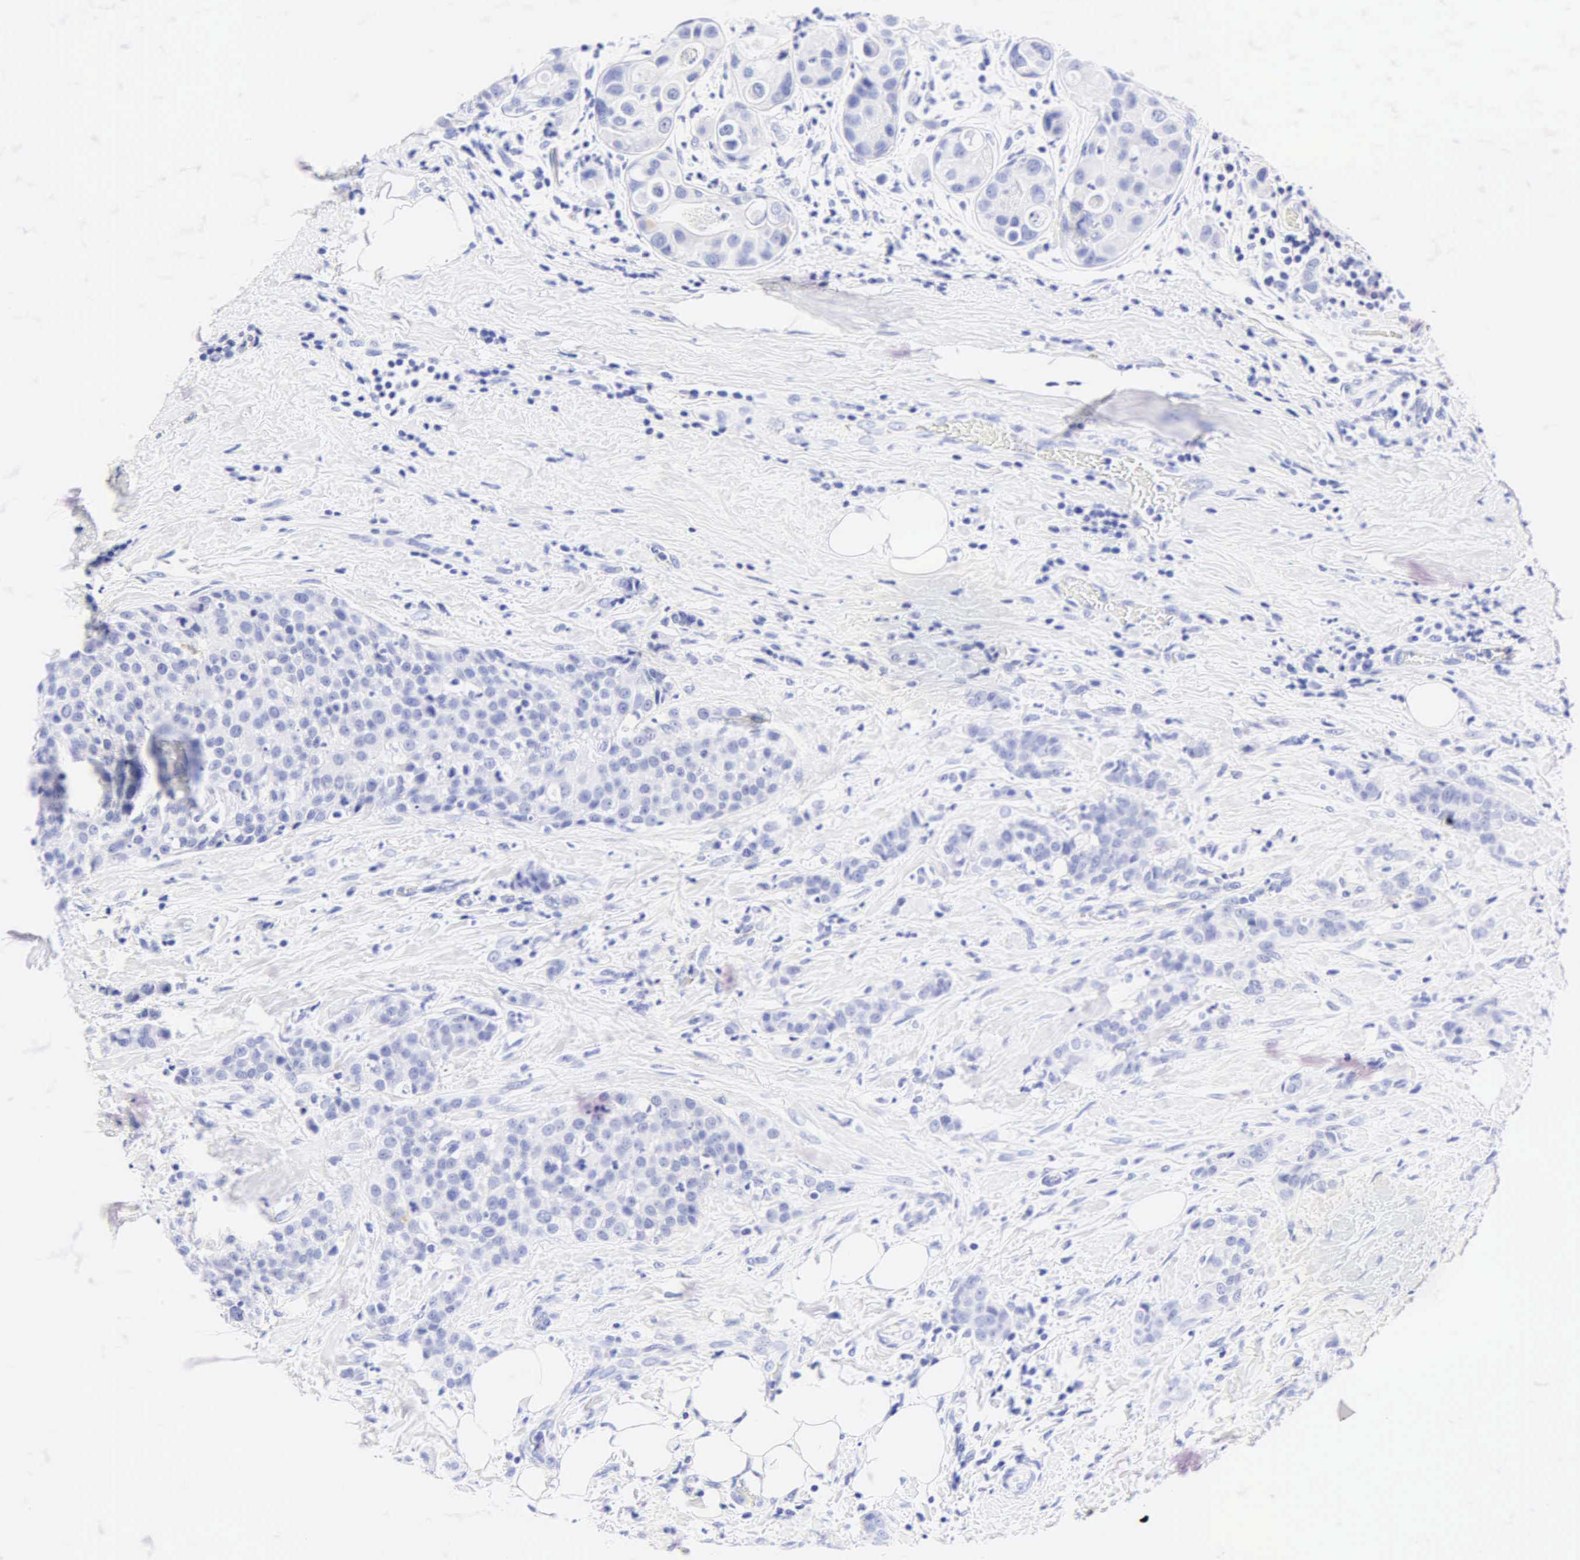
{"staining": {"intensity": "negative", "quantity": "none", "location": "none"}, "tissue": "breast cancer", "cell_type": "Tumor cells", "image_type": "cancer", "snomed": [{"axis": "morphology", "description": "Duct carcinoma"}, {"axis": "topography", "description": "Breast"}], "caption": "The micrograph exhibits no staining of tumor cells in breast invasive ductal carcinoma.", "gene": "KRT20", "patient": {"sex": "female", "age": 45}}